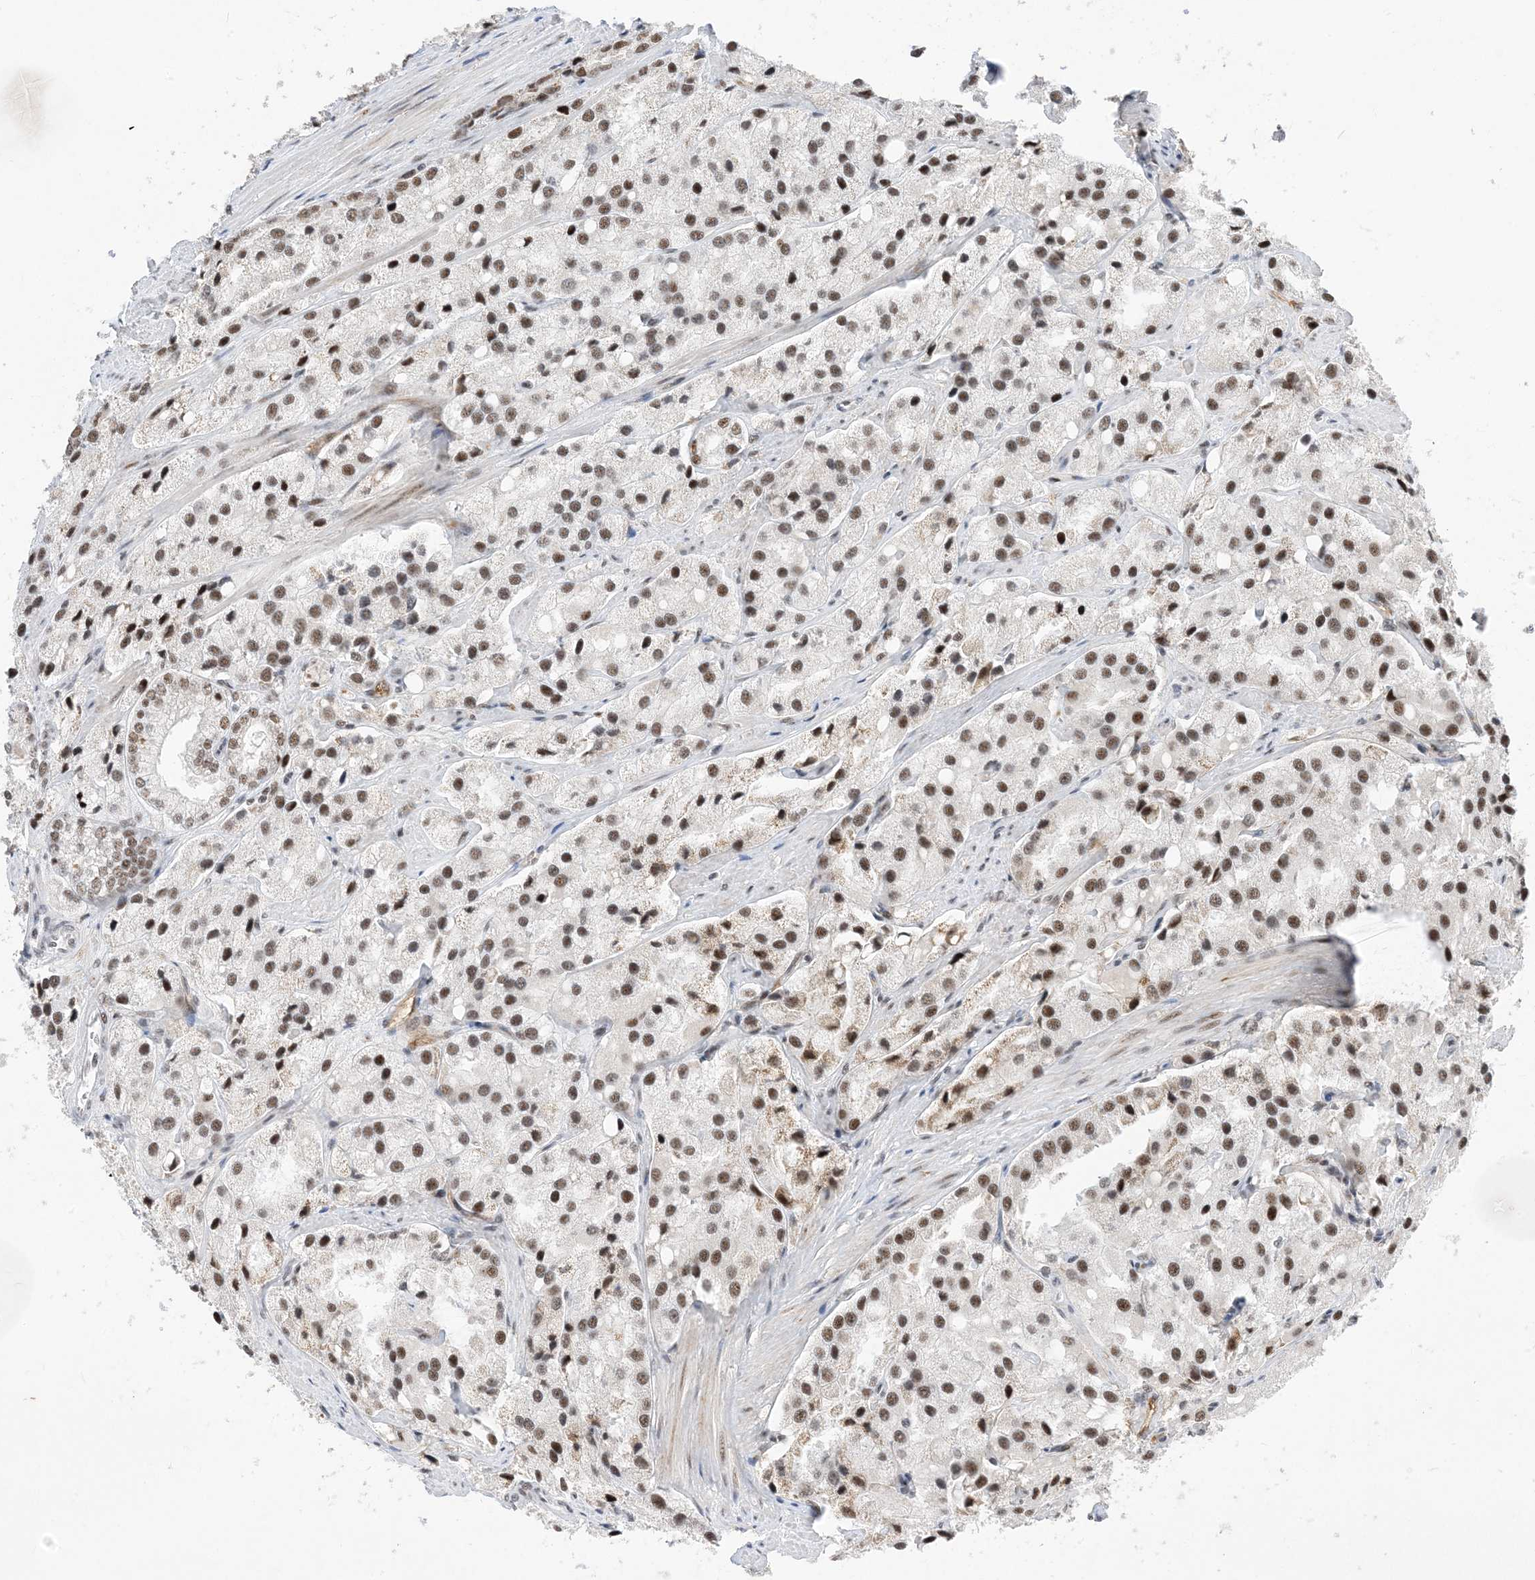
{"staining": {"intensity": "moderate", "quantity": ">75%", "location": "nuclear"}, "tissue": "prostate cancer", "cell_type": "Tumor cells", "image_type": "cancer", "snomed": [{"axis": "morphology", "description": "Adenocarcinoma, High grade"}, {"axis": "topography", "description": "Prostate"}], "caption": "The photomicrograph shows staining of high-grade adenocarcinoma (prostate), revealing moderate nuclear protein positivity (brown color) within tumor cells.", "gene": "SF3A3", "patient": {"sex": "male", "age": 66}}